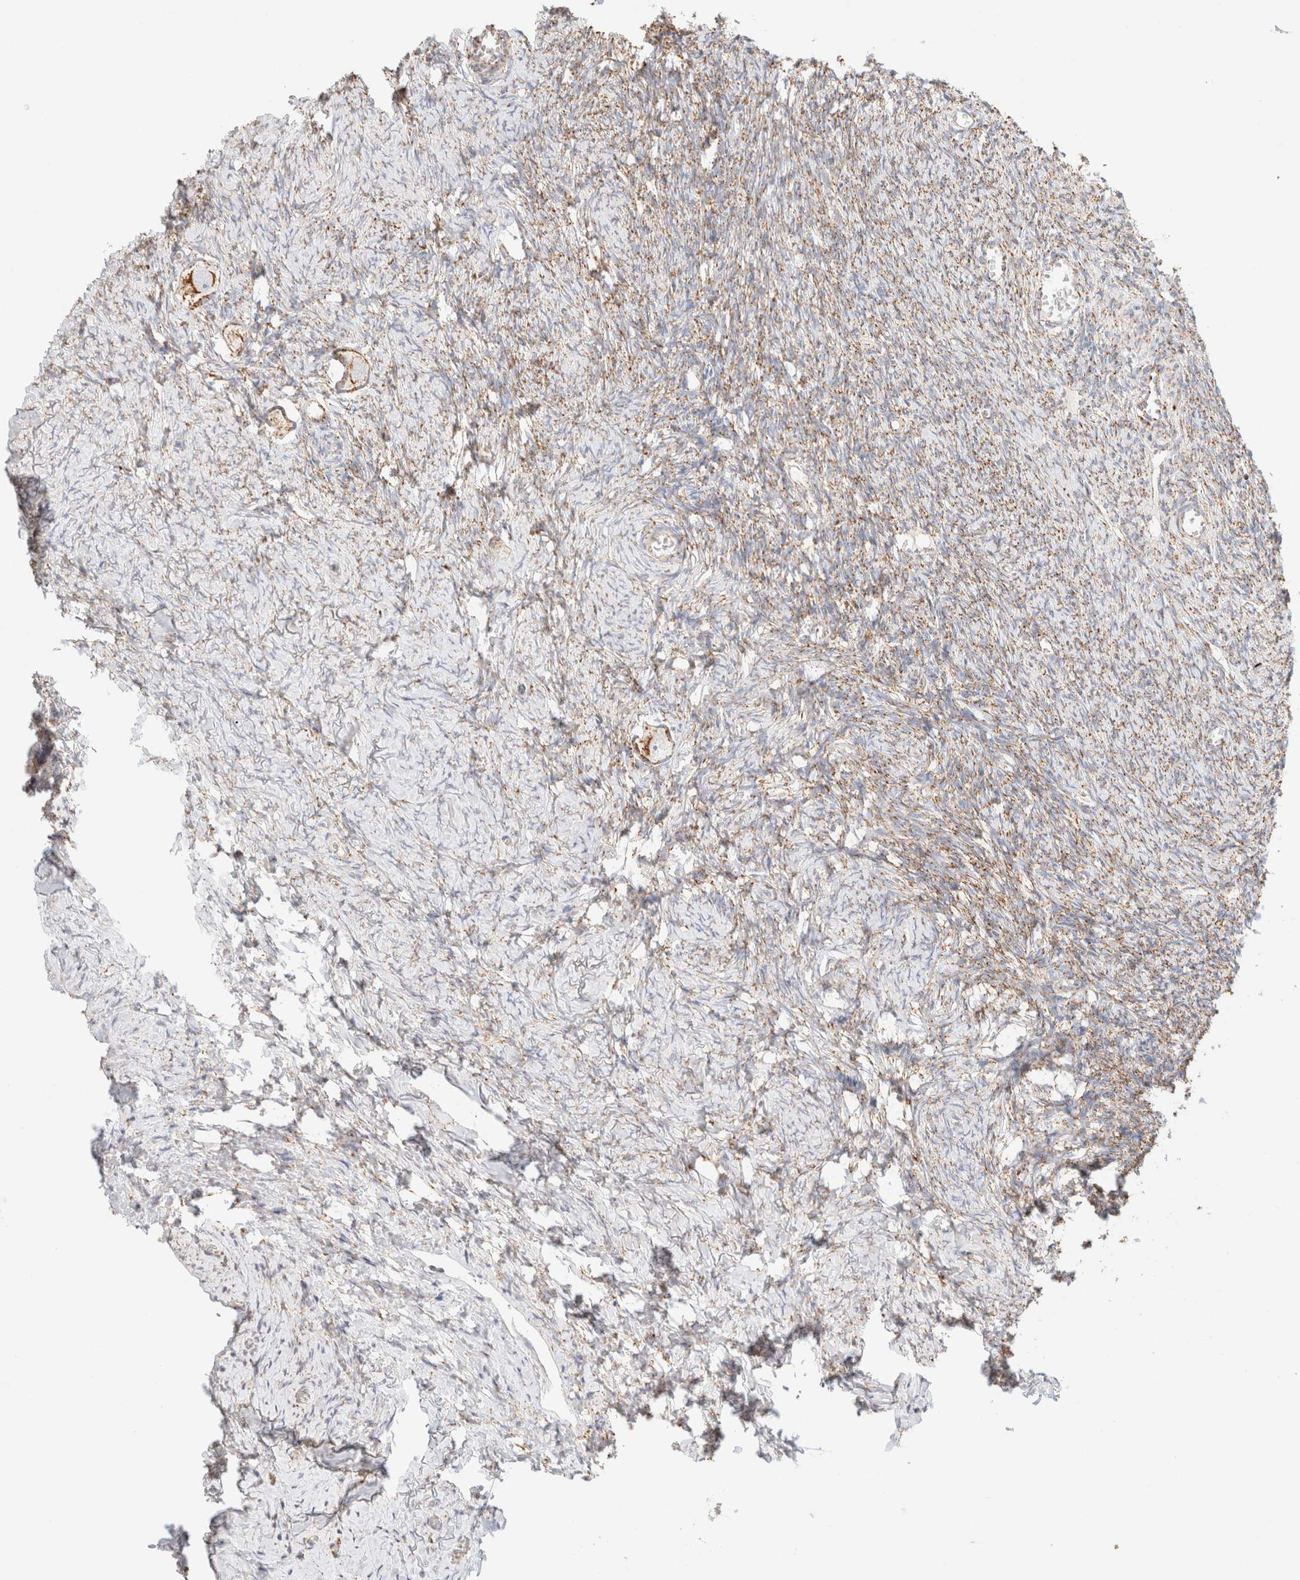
{"staining": {"intensity": "strong", "quantity": ">75%", "location": "cytoplasmic/membranous"}, "tissue": "ovary", "cell_type": "Follicle cells", "image_type": "normal", "snomed": [{"axis": "morphology", "description": "Normal tissue, NOS"}, {"axis": "topography", "description": "Ovary"}], "caption": "IHC of benign human ovary shows high levels of strong cytoplasmic/membranous expression in about >75% of follicle cells.", "gene": "PHB2", "patient": {"sex": "female", "age": 27}}